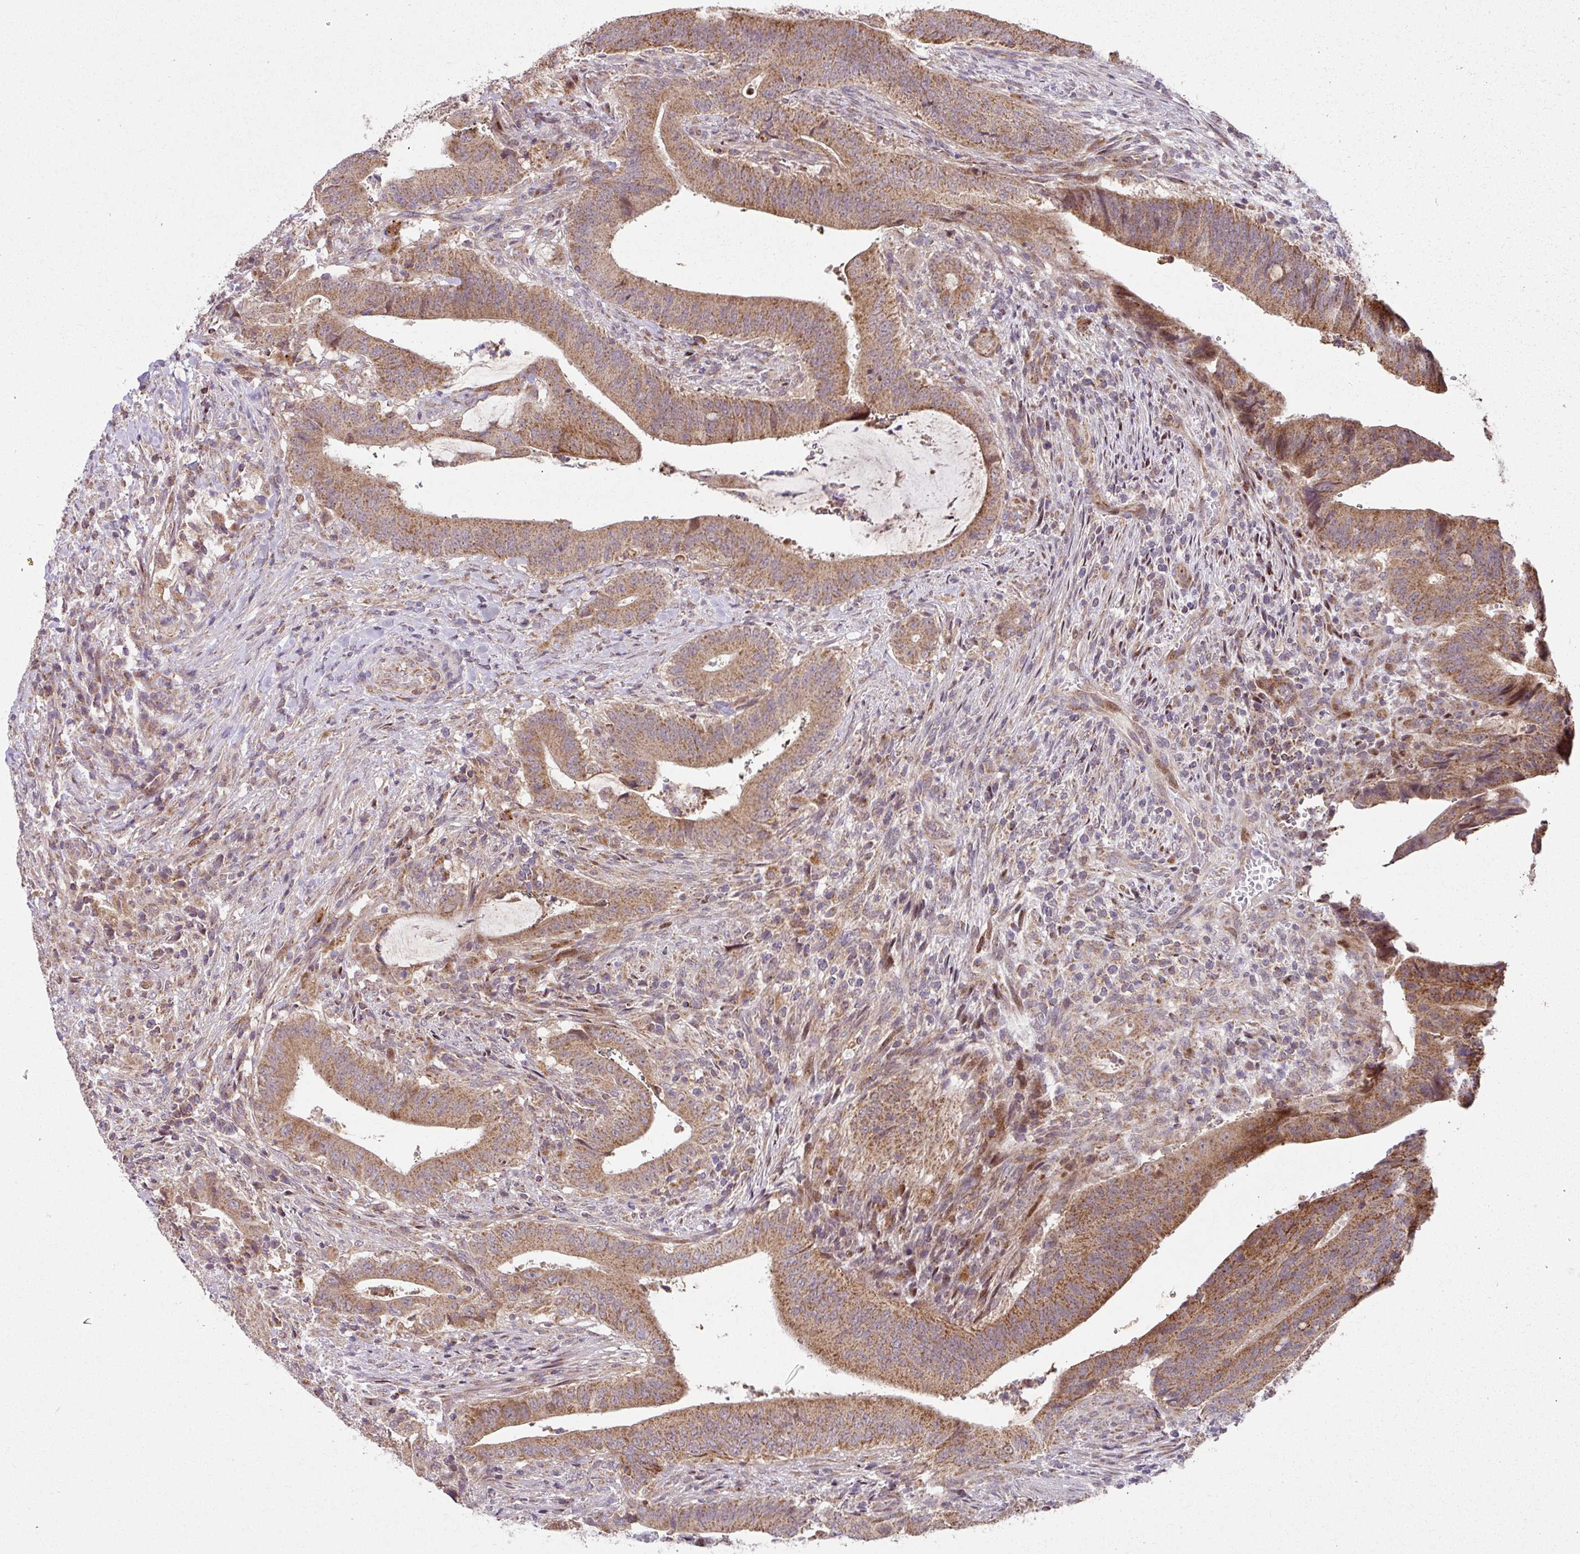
{"staining": {"intensity": "moderate", "quantity": ">75%", "location": "cytoplasmic/membranous"}, "tissue": "colorectal cancer", "cell_type": "Tumor cells", "image_type": "cancer", "snomed": [{"axis": "morphology", "description": "Adenocarcinoma, NOS"}, {"axis": "topography", "description": "Colon"}], "caption": "The photomicrograph exhibits a brown stain indicating the presence of a protein in the cytoplasmic/membranous of tumor cells in colorectal adenocarcinoma. The protein is stained brown, and the nuclei are stained in blue (DAB (3,3'-diaminobenzidine) IHC with brightfield microscopy, high magnification).", "gene": "SARS2", "patient": {"sex": "female", "age": 43}}